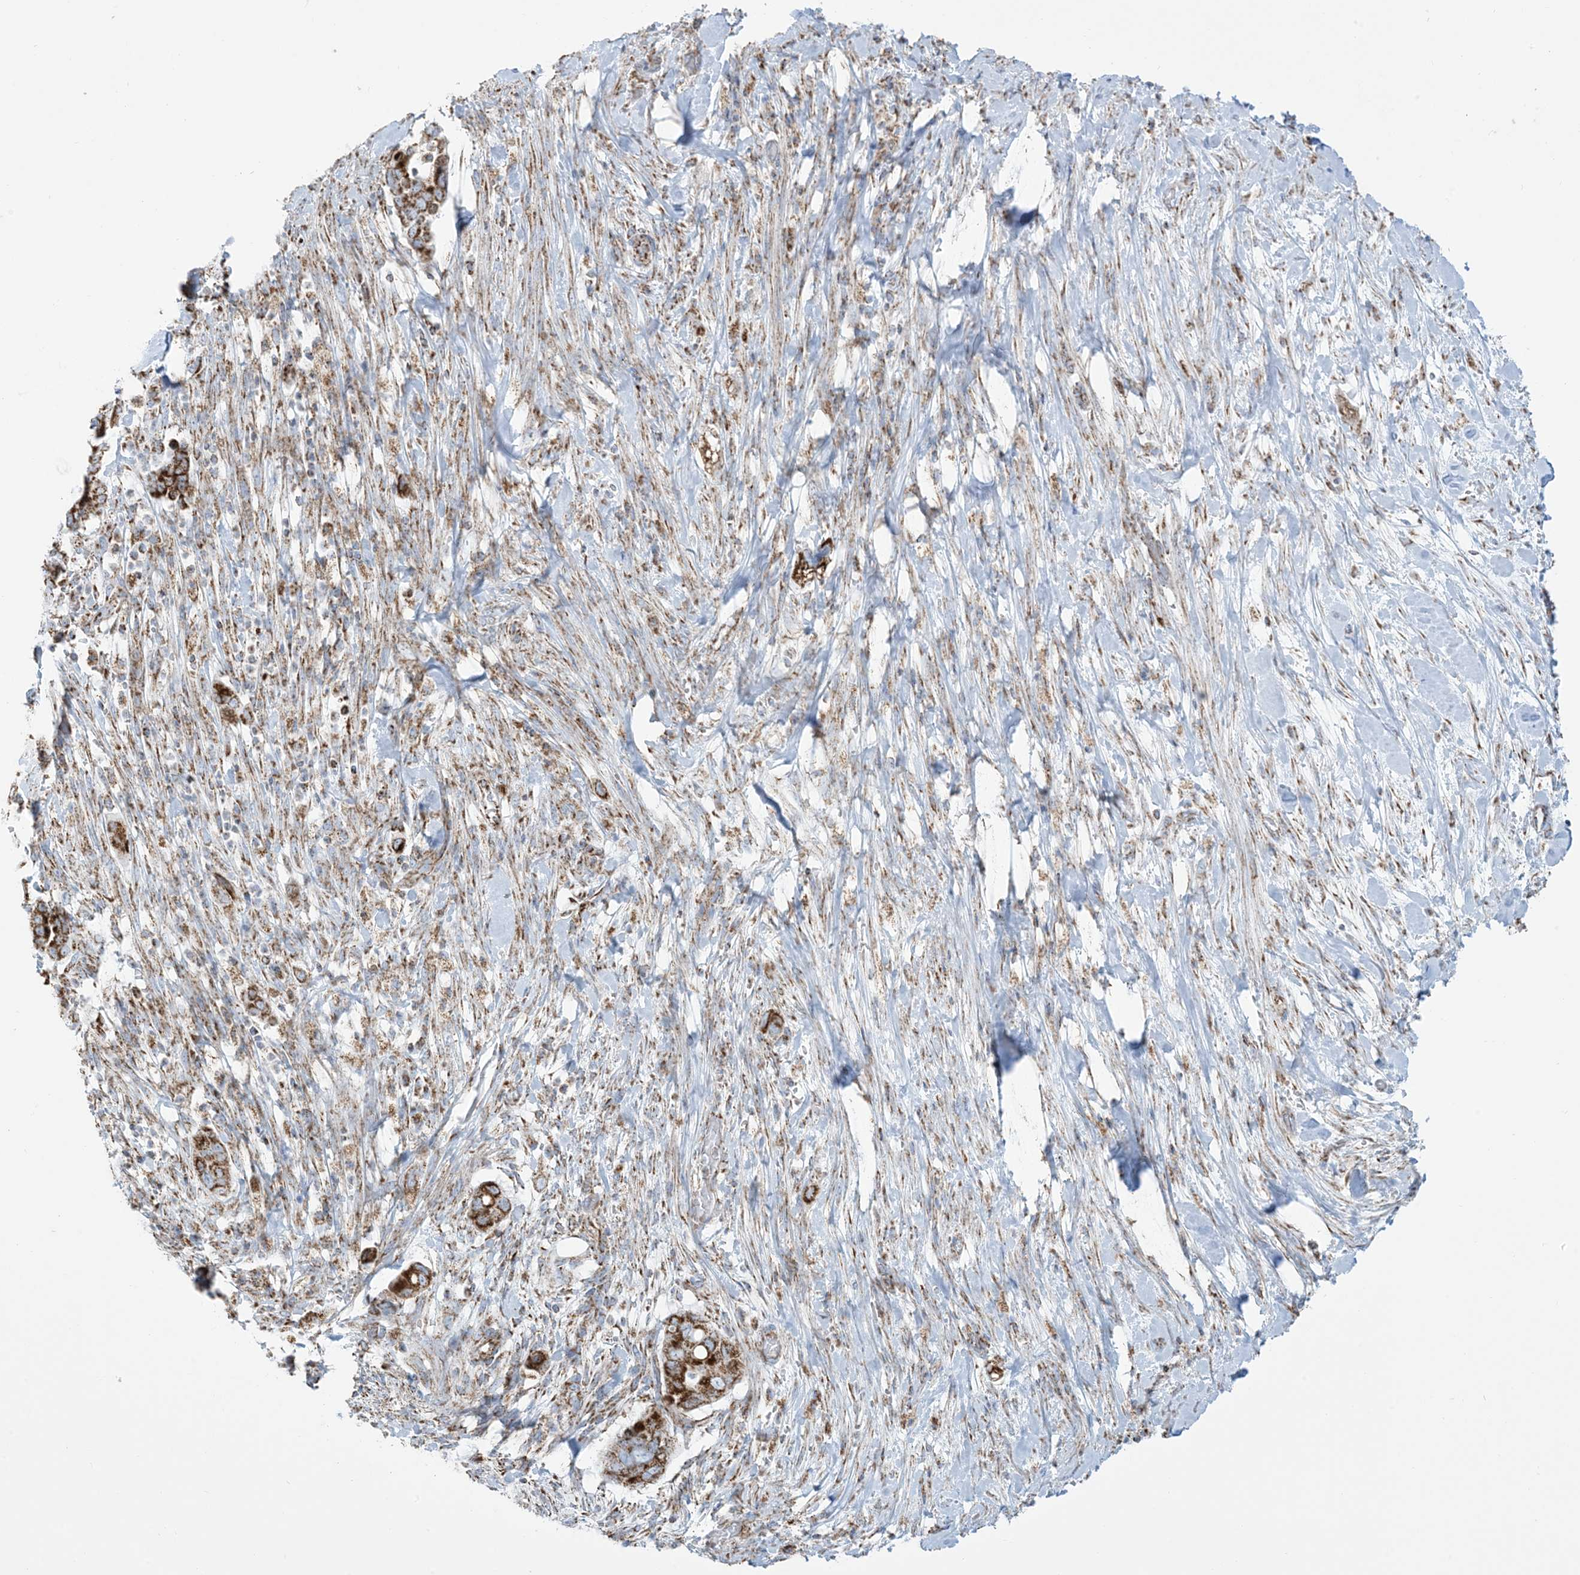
{"staining": {"intensity": "strong", "quantity": ">75%", "location": "cytoplasmic/membranous"}, "tissue": "pancreatic cancer", "cell_type": "Tumor cells", "image_type": "cancer", "snomed": [{"axis": "morphology", "description": "Adenocarcinoma, NOS"}, {"axis": "topography", "description": "Pancreas"}], "caption": "IHC histopathology image of human pancreatic cancer (adenocarcinoma) stained for a protein (brown), which demonstrates high levels of strong cytoplasmic/membranous staining in about >75% of tumor cells.", "gene": "SAMM50", "patient": {"sex": "male", "age": 68}}